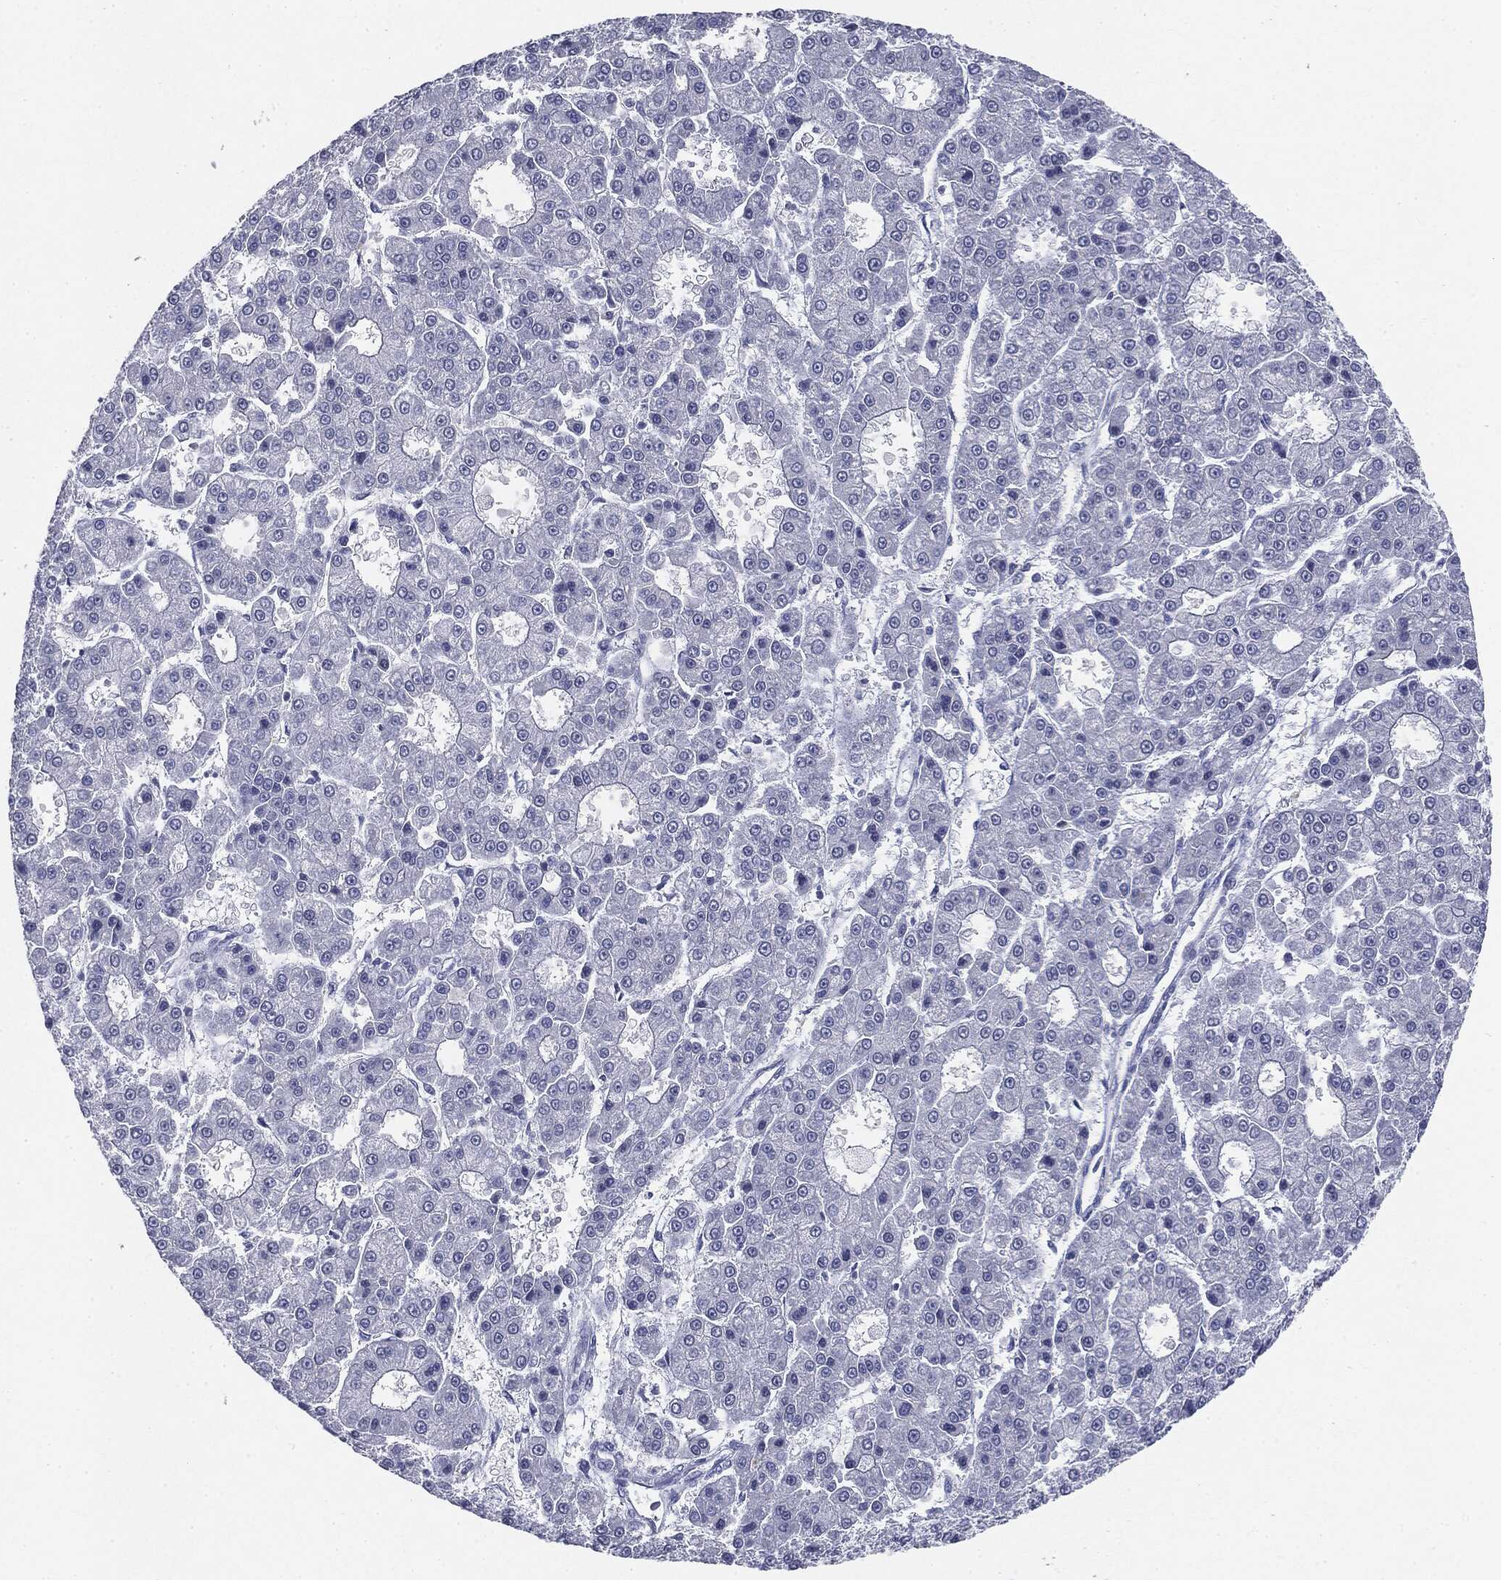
{"staining": {"intensity": "negative", "quantity": "none", "location": "none"}, "tissue": "liver cancer", "cell_type": "Tumor cells", "image_type": "cancer", "snomed": [{"axis": "morphology", "description": "Carcinoma, Hepatocellular, NOS"}, {"axis": "topography", "description": "Liver"}], "caption": "IHC histopathology image of human liver cancer (hepatocellular carcinoma) stained for a protein (brown), which demonstrates no expression in tumor cells.", "gene": "CGB1", "patient": {"sex": "male", "age": 70}}